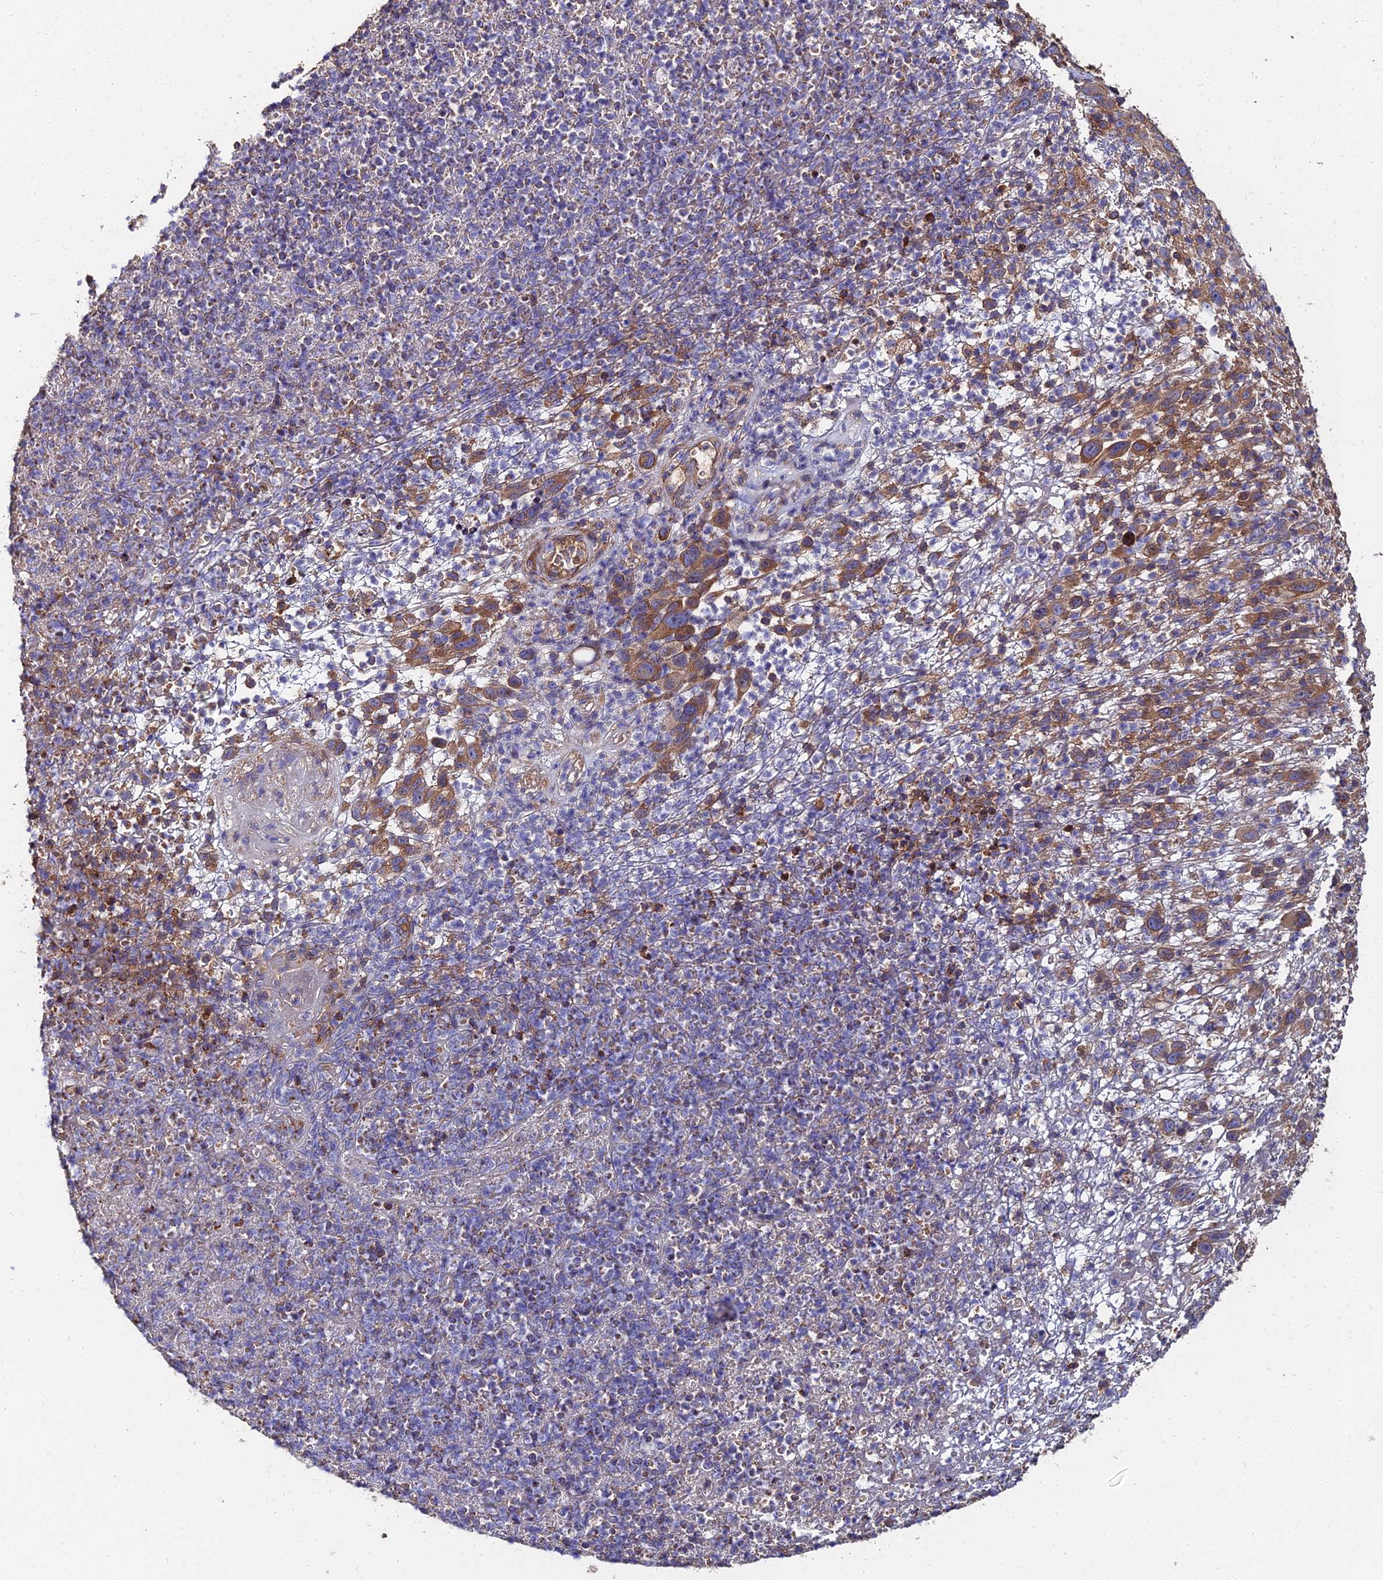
{"staining": {"intensity": "moderate", "quantity": "25%-75%", "location": "cytoplasmic/membranous"}, "tissue": "melanoma", "cell_type": "Tumor cells", "image_type": "cancer", "snomed": [{"axis": "morphology", "description": "Malignant melanoma, NOS"}, {"axis": "topography", "description": "Skin"}], "caption": "The photomicrograph reveals staining of melanoma, revealing moderate cytoplasmic/membranous protein staining (brown color) within tumor cells.", "gene": "EXT1", "patient": {"sex": "male", "age": 49}}